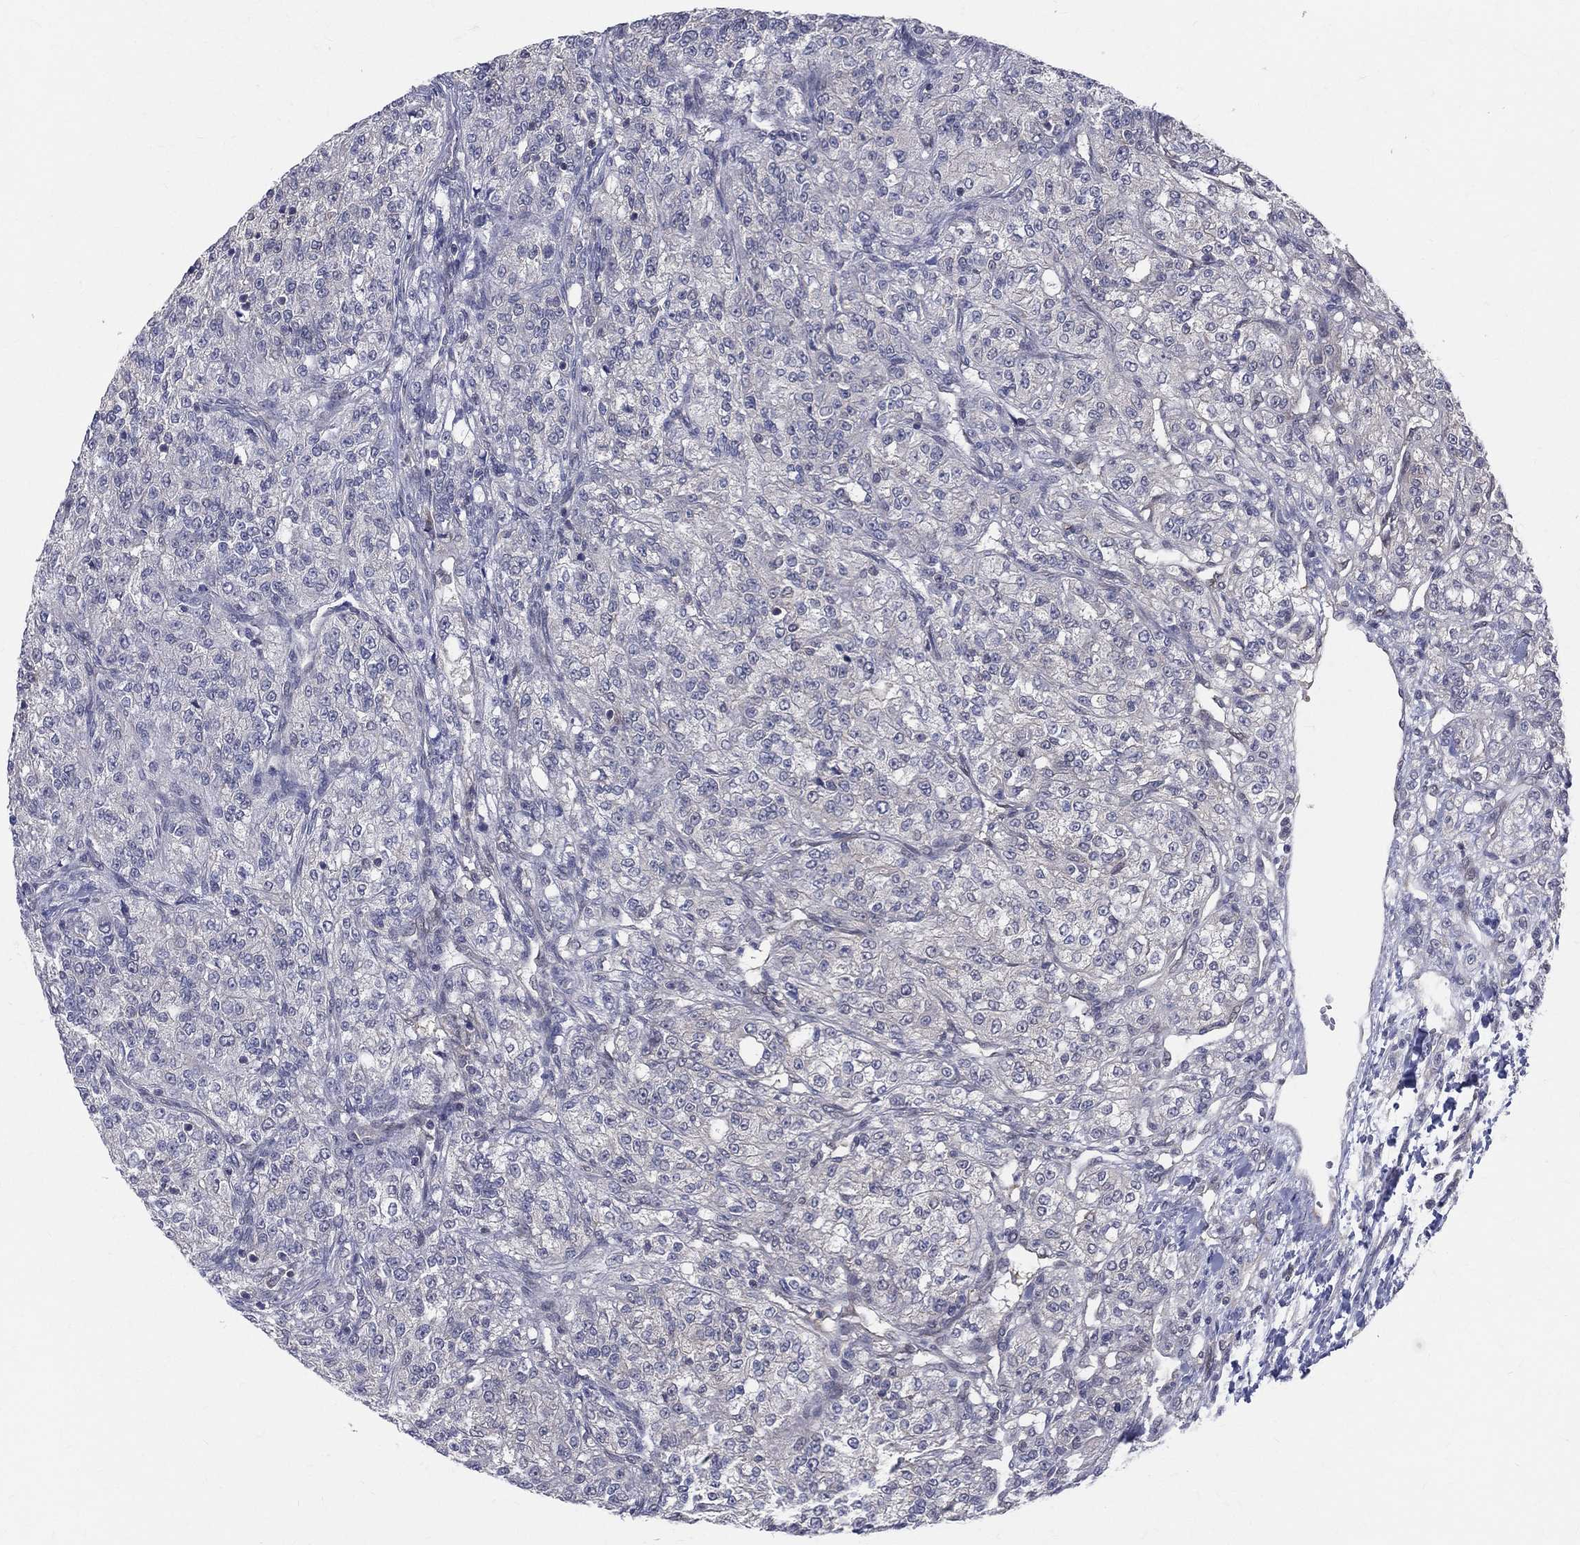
{"staining": {"intensity": "negative", "quantity": "none", "location": "none"}, "tissue": "renal cancer", "cell_type": "Tumor cells", "image_type": "cancer", "snomed": [{"axis": "morphology", "description": "Adenocarcinoma, NOS"}, {"axis": "topography", "description": "Kidney"}], "caption": "Immunohistochemistry (IHC) micrograph of neoplastic tissue: renal cancer stained with DAB displays no significant protein expression in tumor cells.", "gene": "DLG4", "patient": {"sex": "female", "age": 63}}